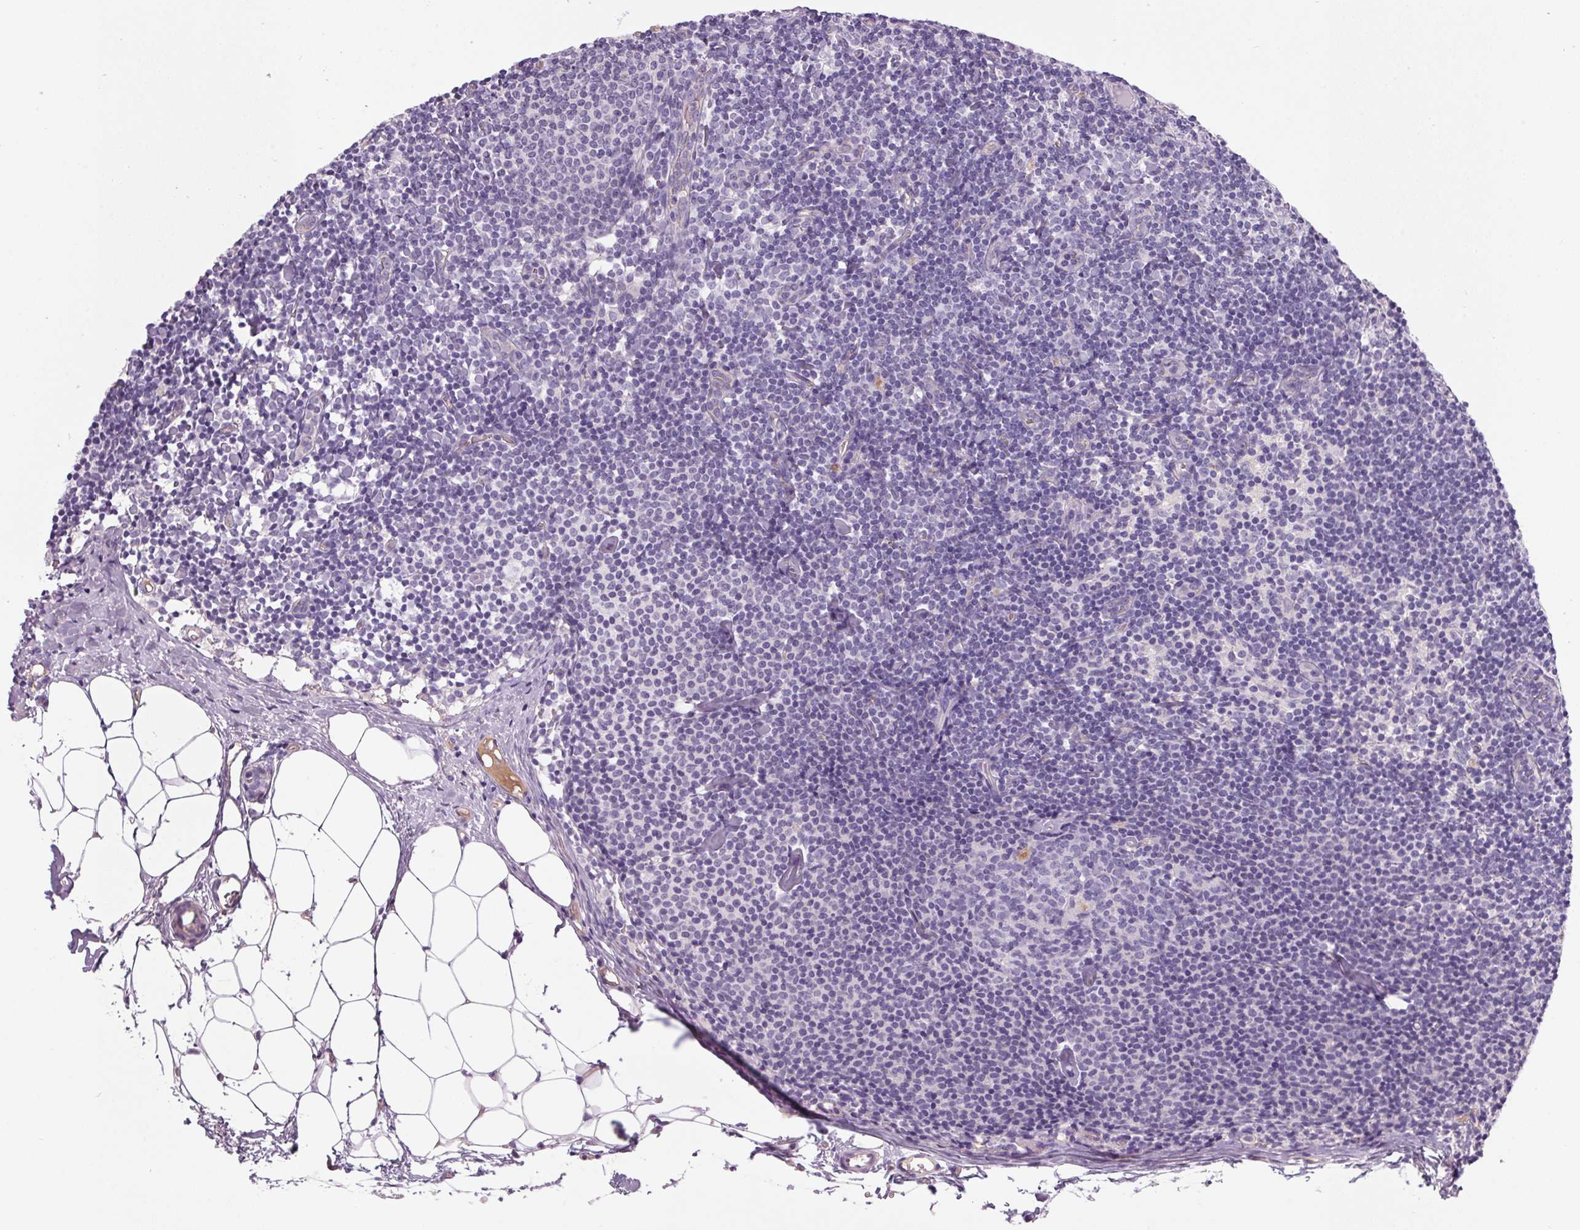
{"staining": {"intensity": "negative", "quantity": "none", "location": "none"}, "tissue": "lymph node", "cell_type": "Germinal center cells", "image_type": "normal", "snomed": [{"axis": "morphology", "description": "Normal tissue, NOS"}, {"axis": "topography", "description": "Lymph node"}], "caption": "Lymph node stained for a protein using immunohistochemistry reveals no positivity germinal center cells.", "gene": "APOC4", "patient": {"sex": "female", "age": 41}}